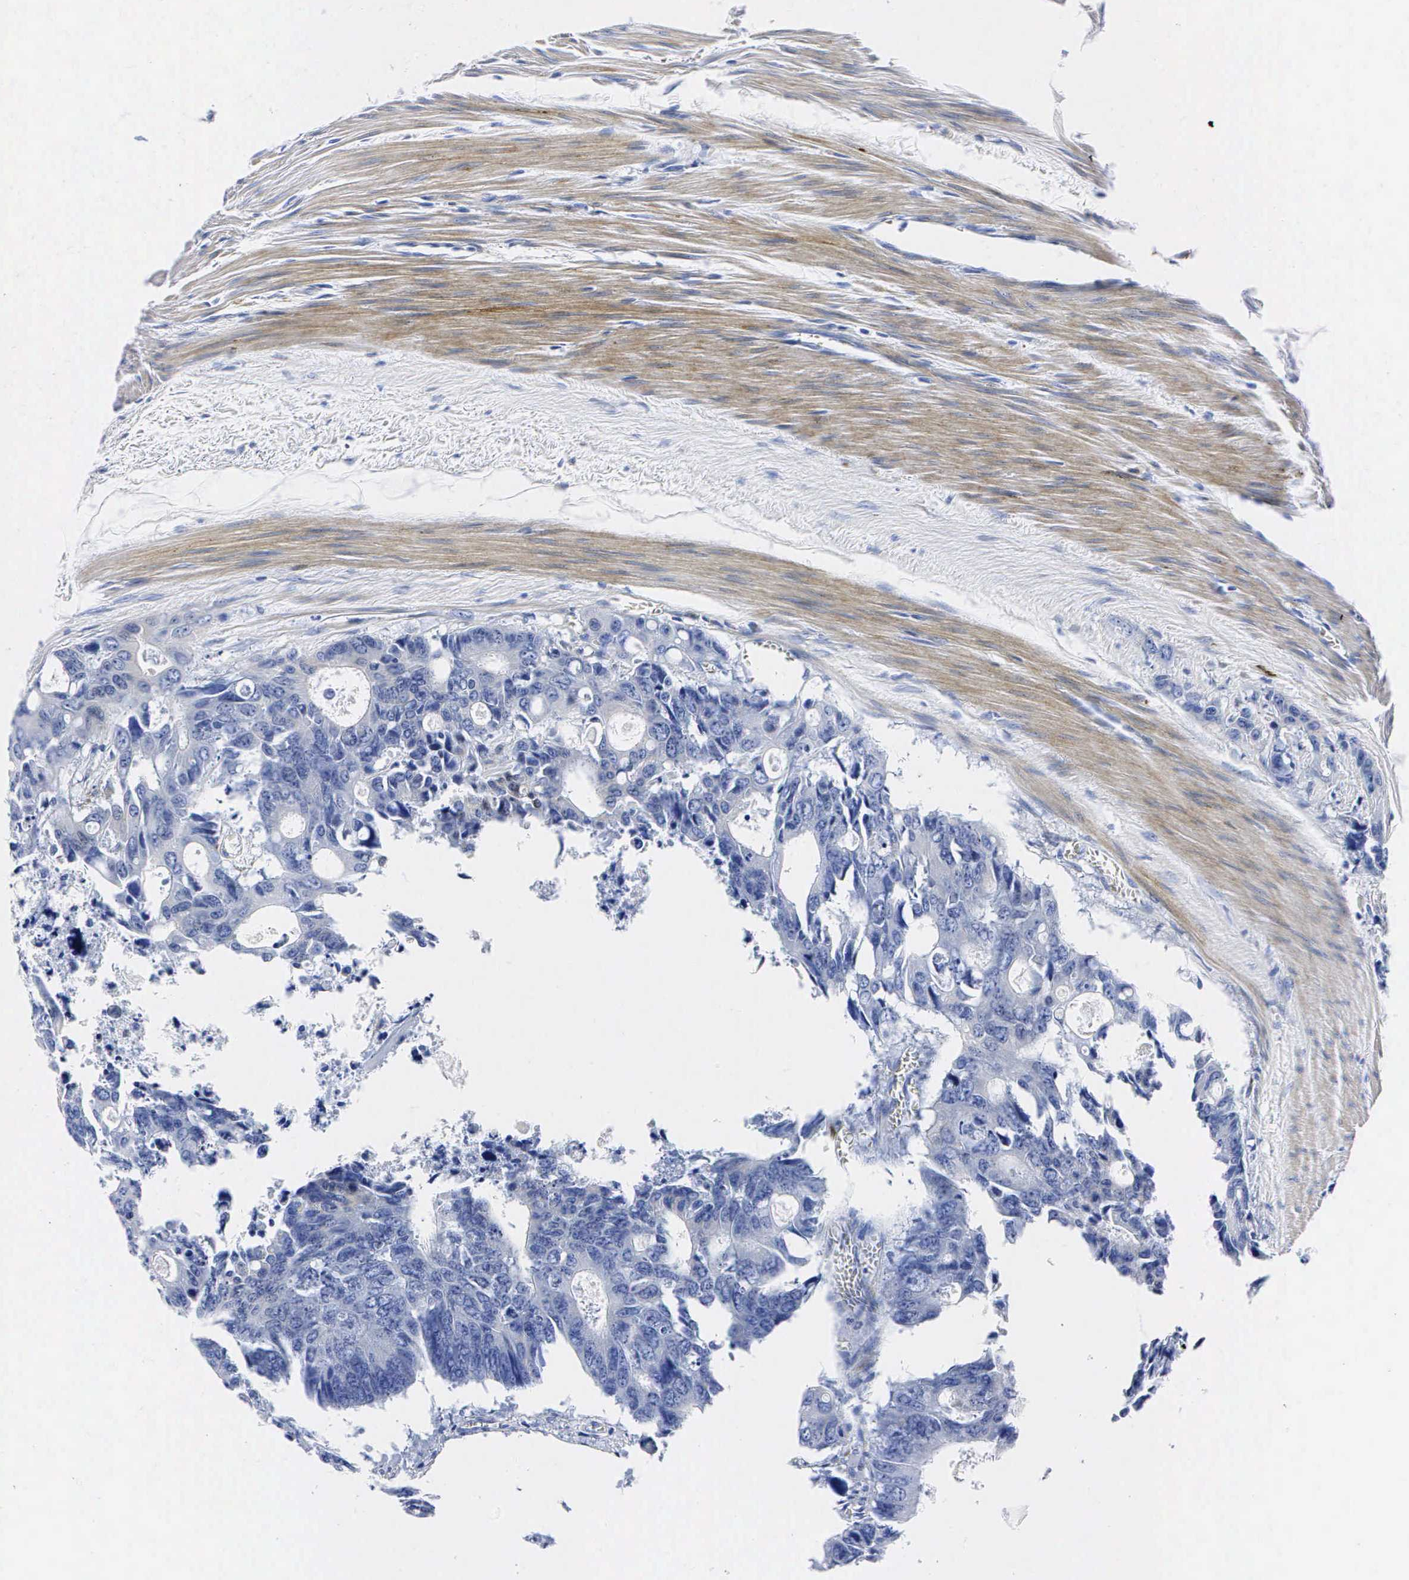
{"staining": {"intensity": "negative", "quantity": "none", "location": "none"}, "tissue": "colorectal cancer", "cell_type": "Tumor cells", "image_type": "cancer", "snomed": [{"axis": "morphology", "description": "Adenocarcinoma, NOS"}, {"axis": "topography", "description": "Rectum"}], "caption": "The histopathology image shows no significant positivity in tumor cells of colorectal cancer (adenocarcinoma).", "gene": "ENO2", "patient": {"sex": "male", "age": 76}}